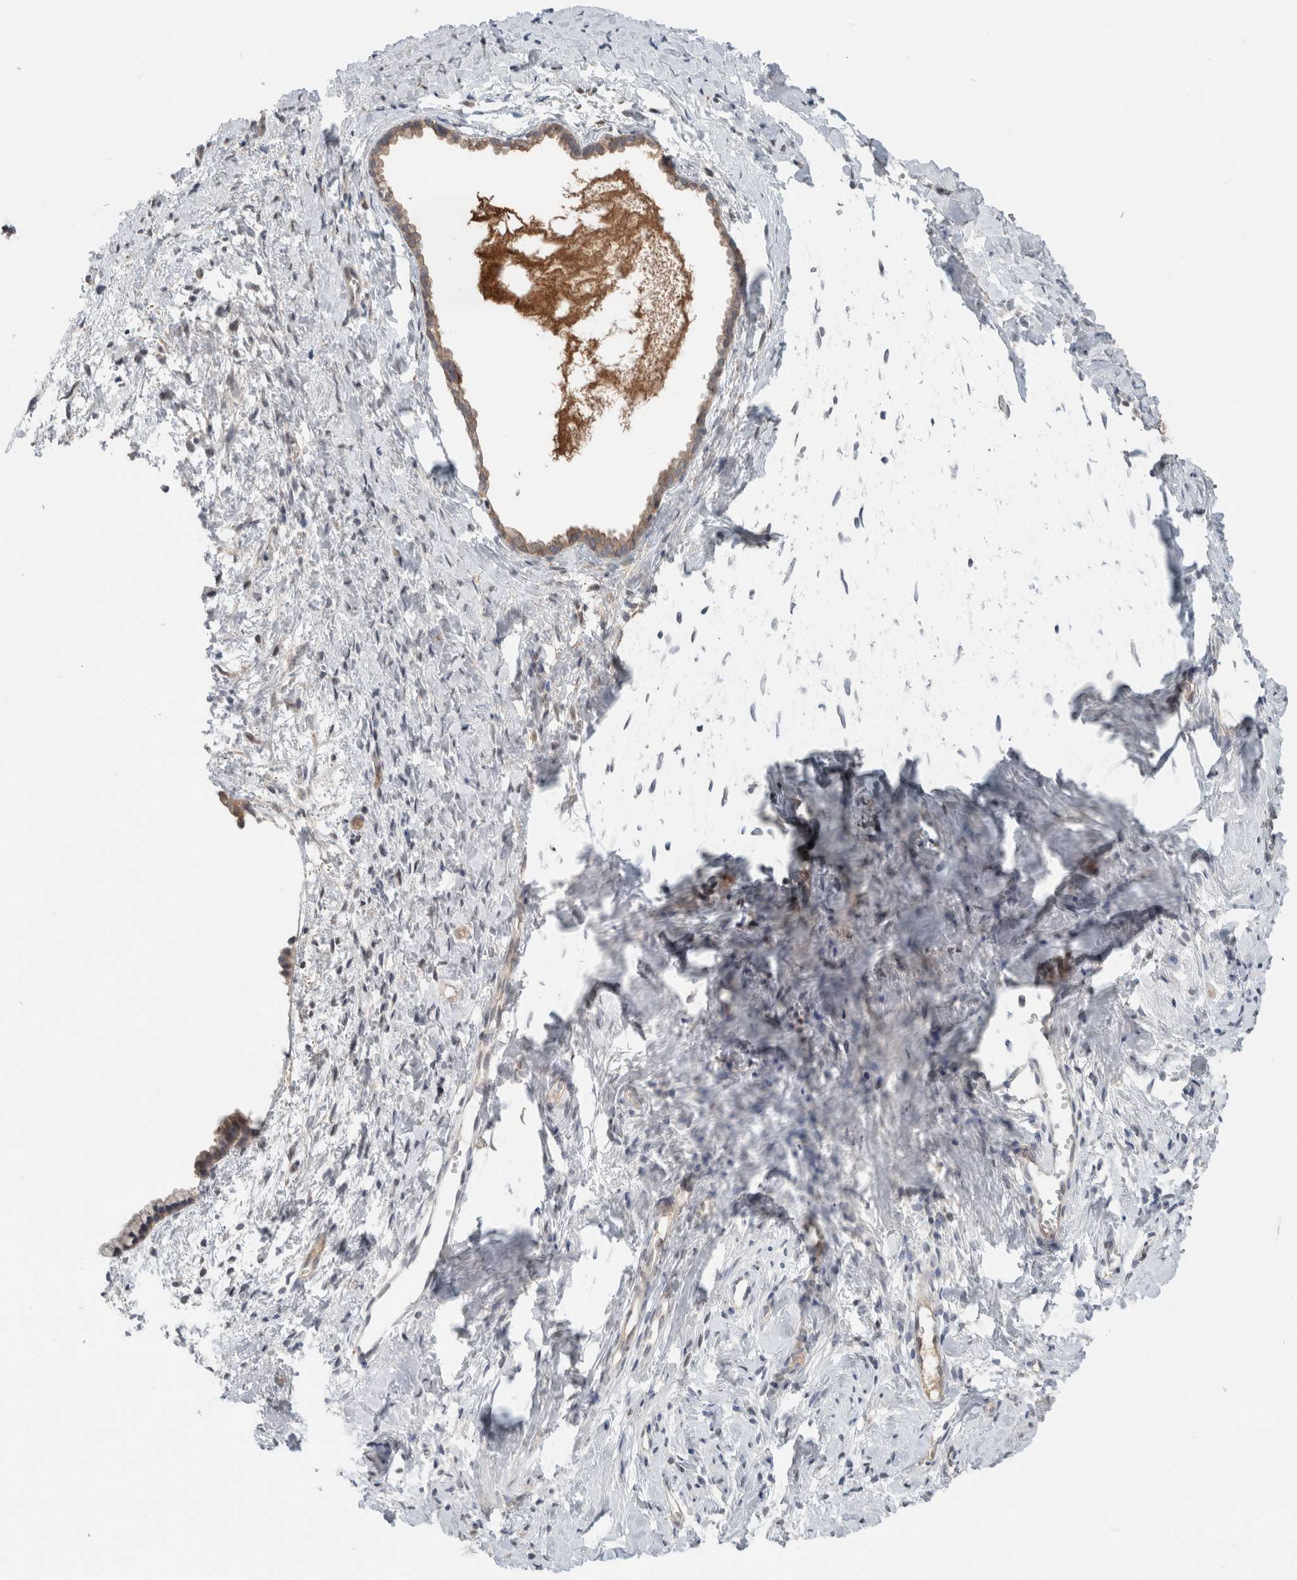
{"staining": {"intensity": "weak", "quantity": ">75%", "location": "cytoplasmic/membranous"}, "tissue": "cervix", "cell_type": "Glandular cells", "image_type": "normal", "snomed": [{"axis": "morphology", "description": "Normal tissue, NOS"}, {"axis": "topography", "description": "Cervix"}], "caption": "A histopathology image showing weak cytoplasmic/membranous staining in about >75% of glandular cells in normal cervix, as visualized by brown immunohistochemical staining.", "gene": "XPNPEP1", "patient": {"sex": "female", "age": 75}}